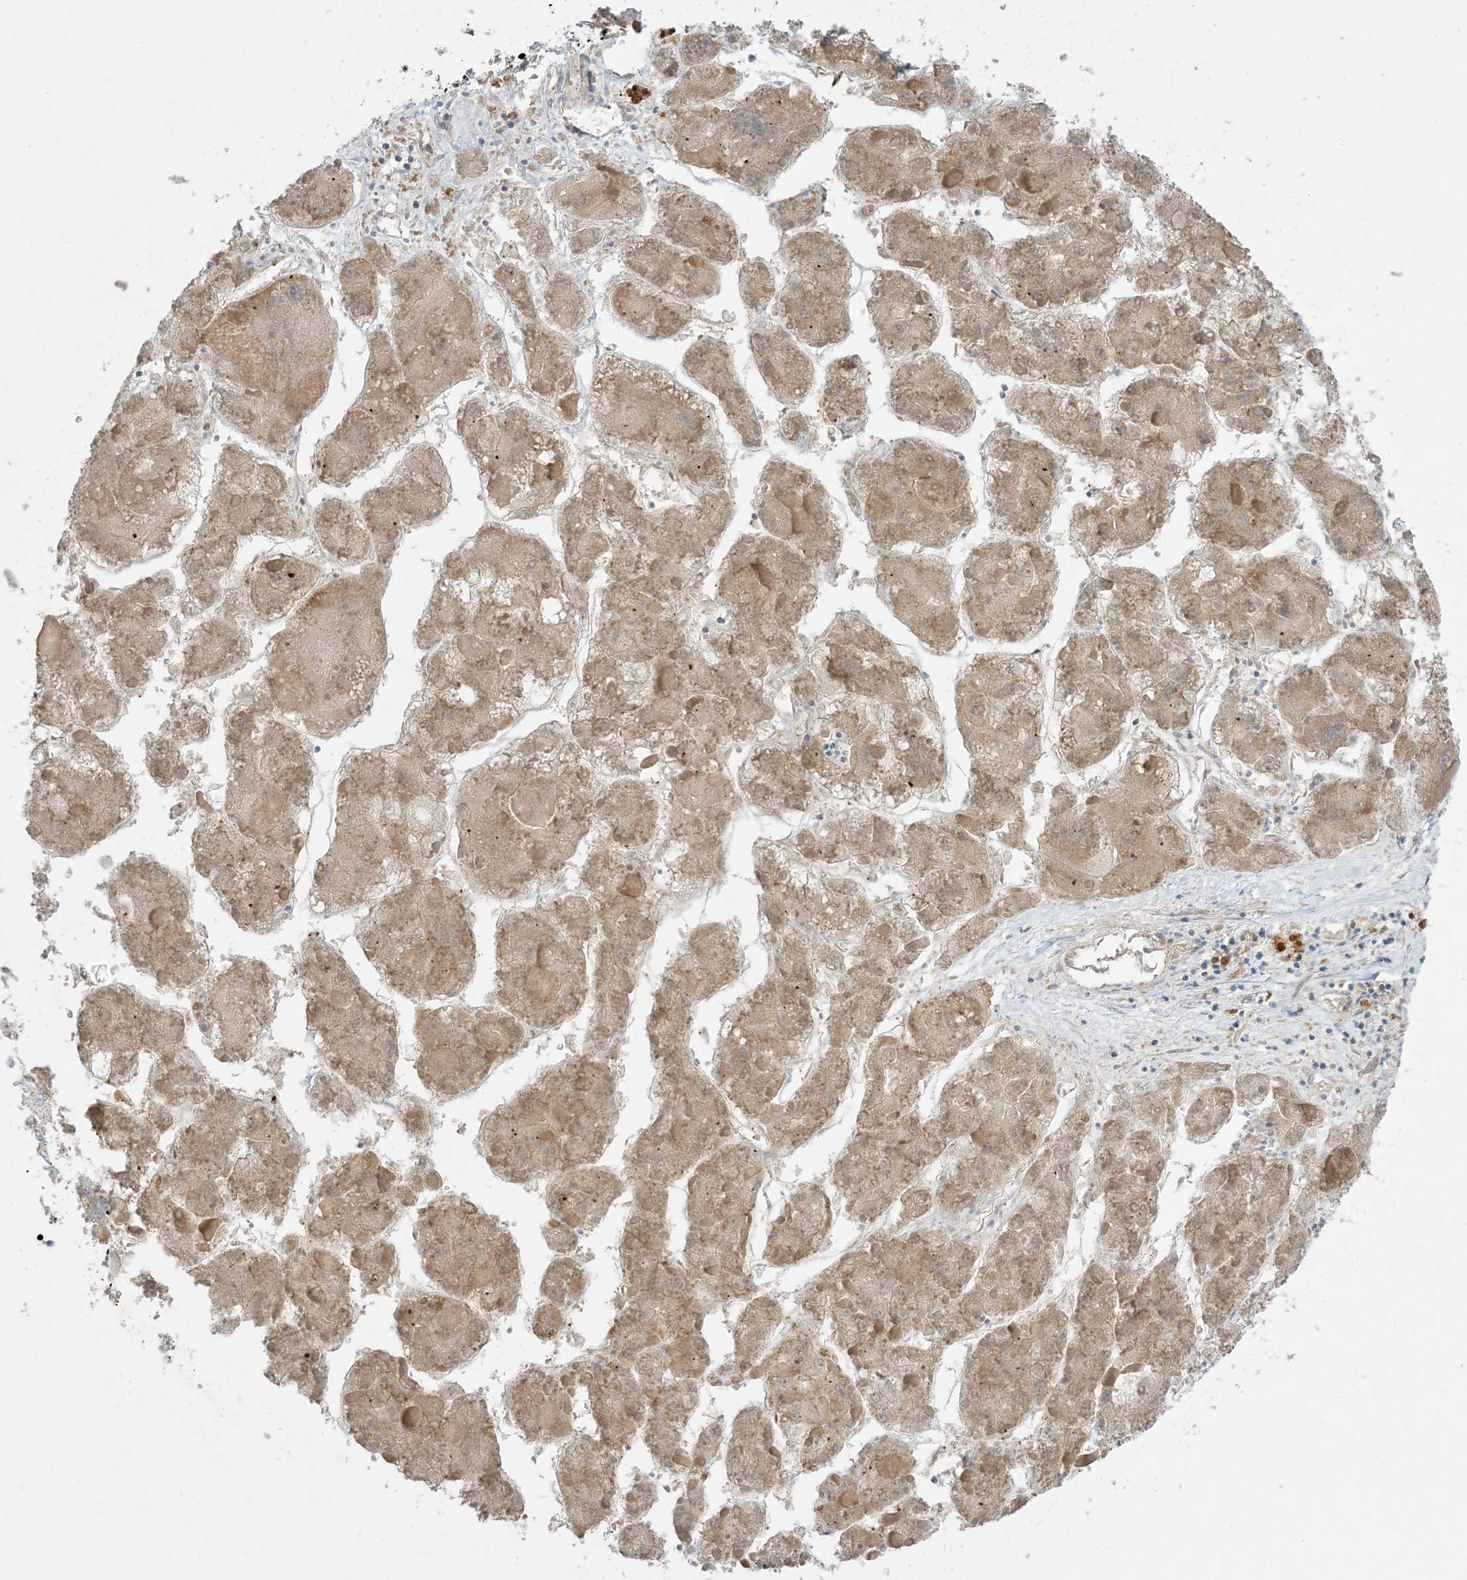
{"staining": {"intensity": "weak", "quantity": ">75%", "location": "cytoplasmic/membranous"}, "tissue": "liver cancer", "cell_type": "Tumor cells", "image_type": "cancer", "snomed": [{"axis": "morphology", "description": "Carcinoma, Hepatocellular, NOS"}, {"axis": "topography", "description": "Liver"}], "caption": "Immunohistochemical staining of human liver cancer shows low levels of weak cytoplasmic/membranous positivity in about >75% of tumor cells. (brown staining indicates protein expression, while blue staining denotes nuclei).", "gene": "RPP40", "patient": {"sex": "female", "age": 73}}